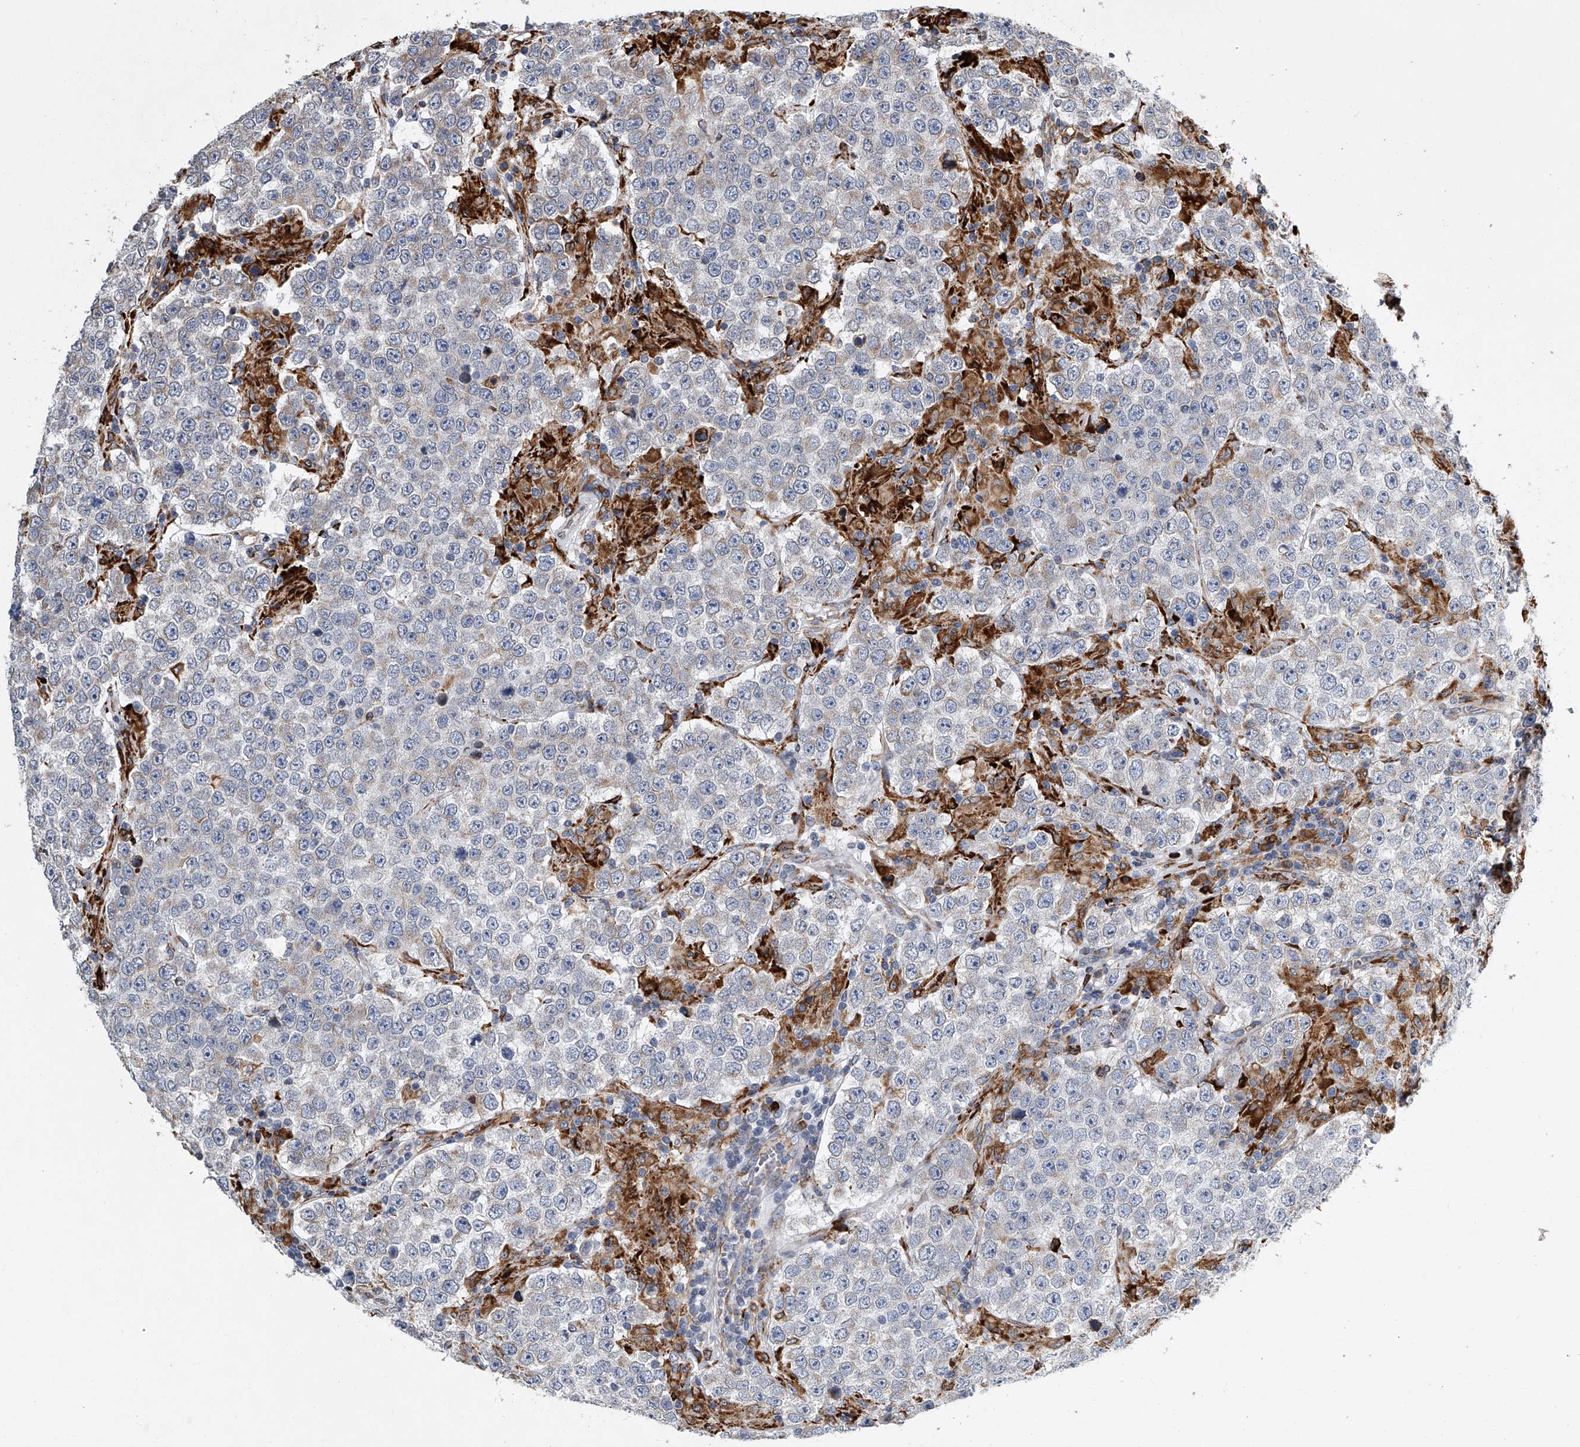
{"staining": {"intensity": "negative", "quantity": "none", "location": "none"}, "tissue": "testis cancer", "cell_type": "Tumor cells", "image_type": "cancer", "snomed": [{"axis": "morphology", "description": "Normal tissue, NOS"}, {"axis": "morphology", "description": "Urothelial carcinoma, High grade"}, {"axis": "morphology", "description": "Seminoma, NOS"}, {"axis": "morphology", "description": "Carcinoma, Embryonal, NOS"}, {"axis": "topography", "description": "Urinary bladder"}, {"axis": "topography", "description": "Testis"}], "caption": "The image displays no staining of tumor cells in testis cancer.", "gene": "TMEM63C", "patient": {"sex": "male", "age": 41}}